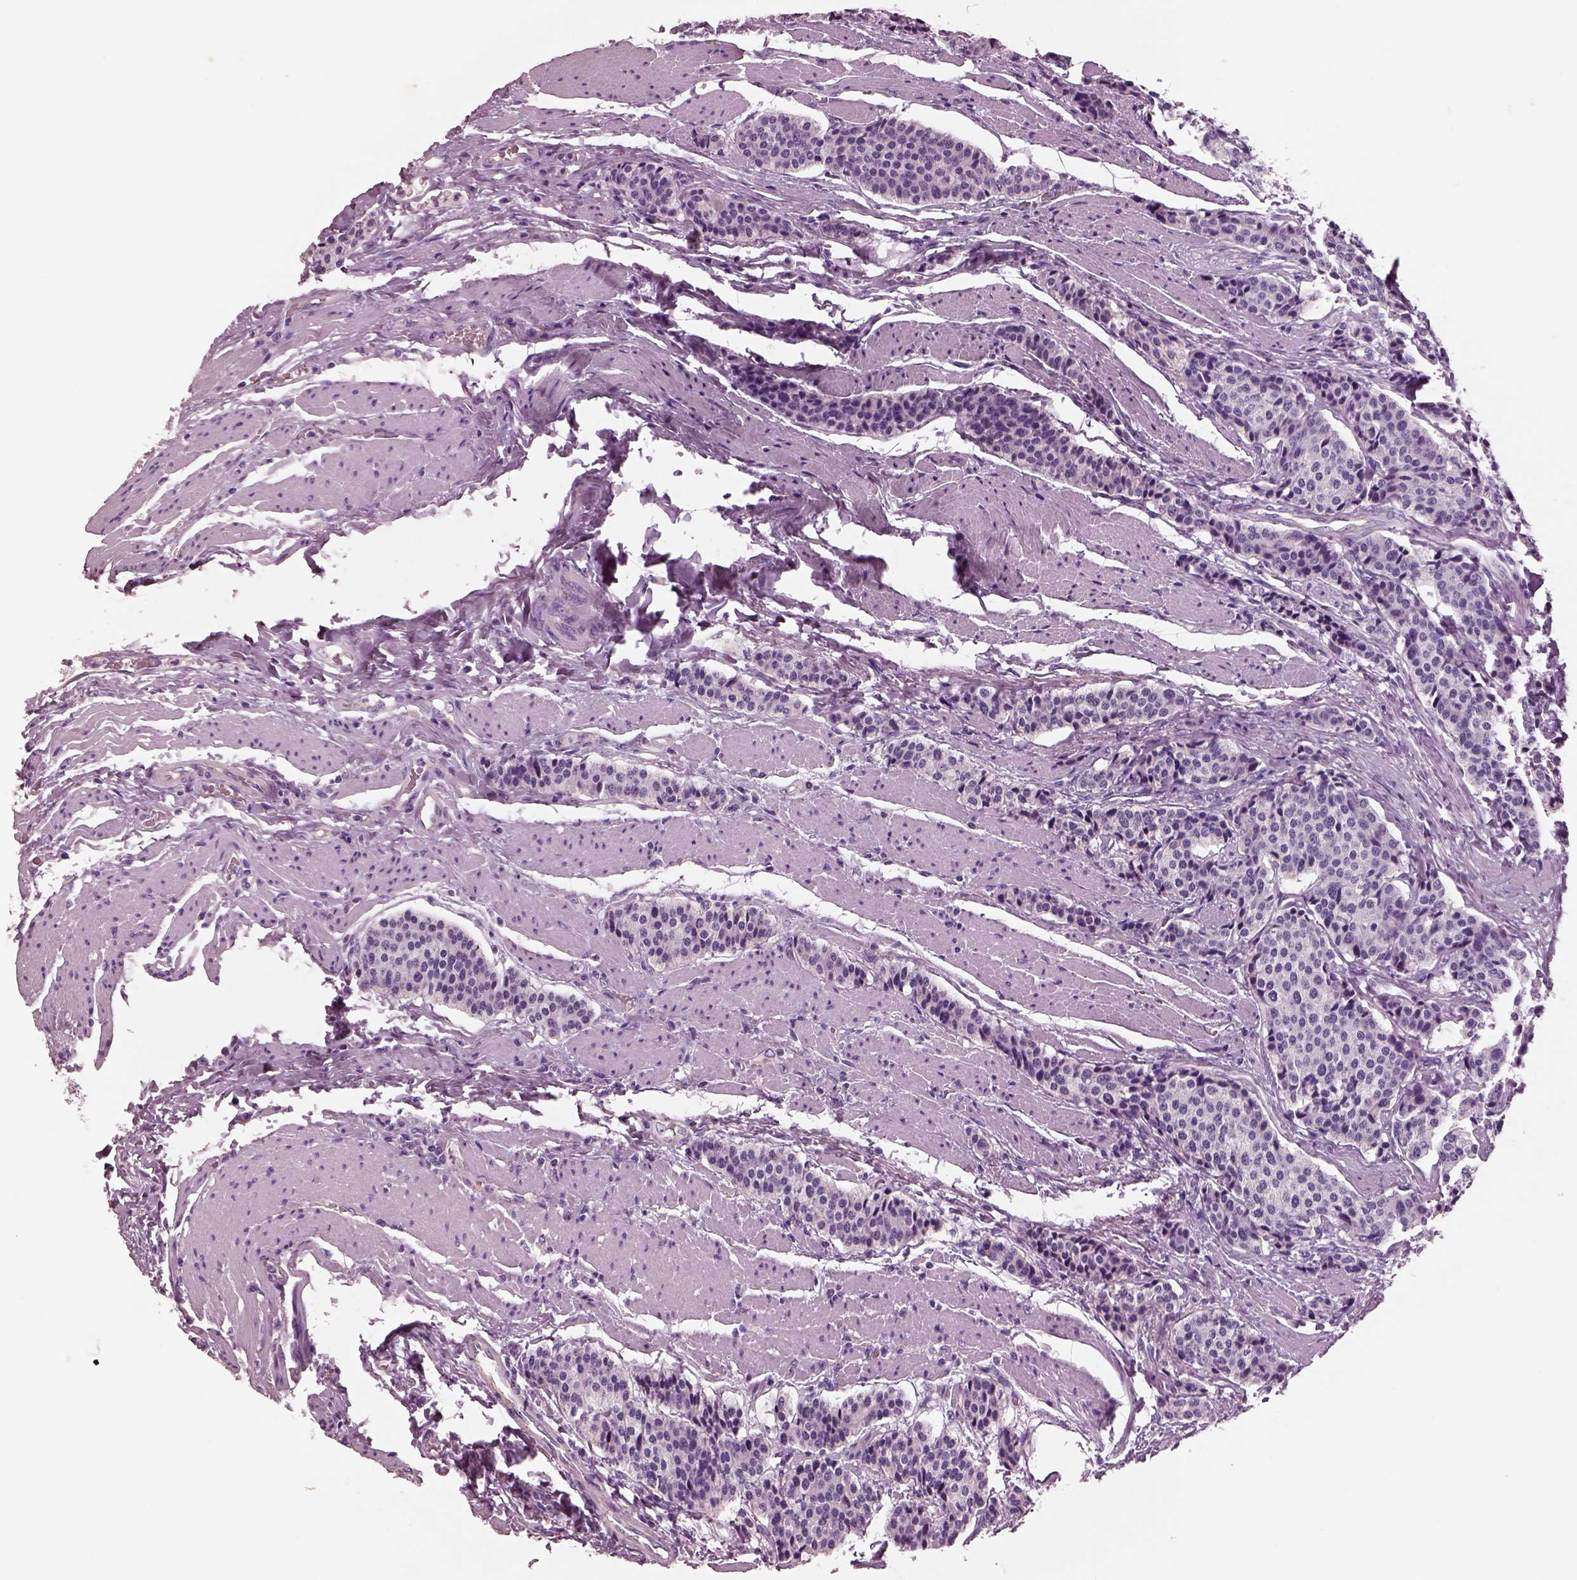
{"staining": {"intensity": "negative", "quantity": "none", "location": "none"}, "tissue": "carcinoid", "cell_type": "Tumor cells", "image_type": "cancer", "snomed": [{"axis": "morphology", "description": "Carcinoid, malignant, NOS"}, {"axis": "topography", "description": "Small intestine"}], "caption": "This is an immunohistochemistry (IHC) histopathology image of human carcinoid. There is no positivity in tumor cells.", "gene": "IGLL1", "patient": {"sex": "male", "age": 73}}